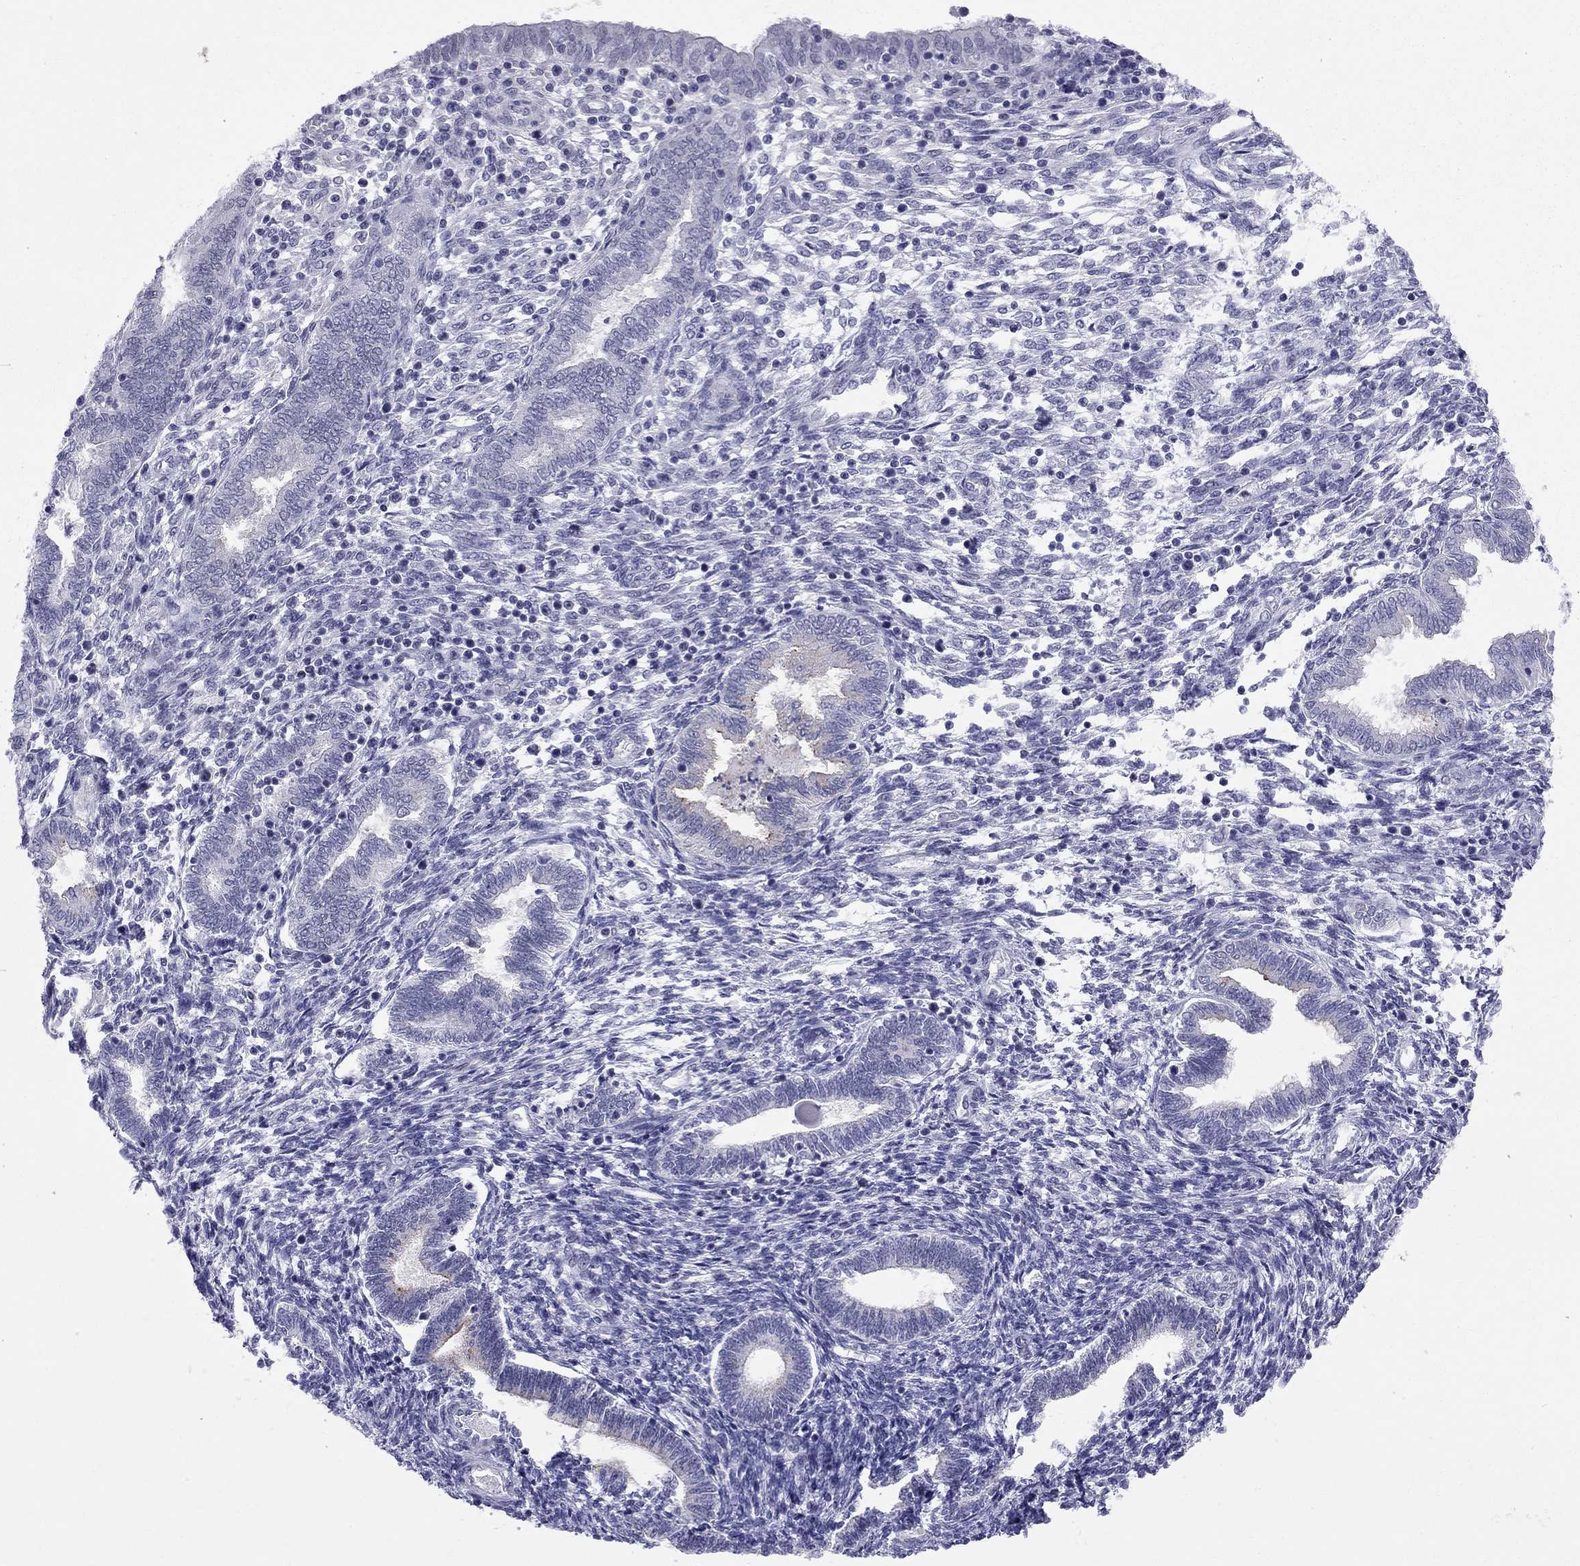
{"staining": {"intensity": "negative", "quantity": "none", "location": "none"}, "tissue": "endometrium", "cell_type": "Cells in endometrial stroma", "image_type": "normal", "snomed": [{"axis": "morphology", "description": "Normal tissue, NOS"}, {"axis": "topography", "description": "Endometrium"}], "caption": "High power microscopy photomicrograph of an immunohistochemistry (IHC) photomicrograph of normal endometrium, revealing no significant expression in cells in endometrial stroma.", "gene": "MUC15", "patient": {"sex": "female", "age": 42}}